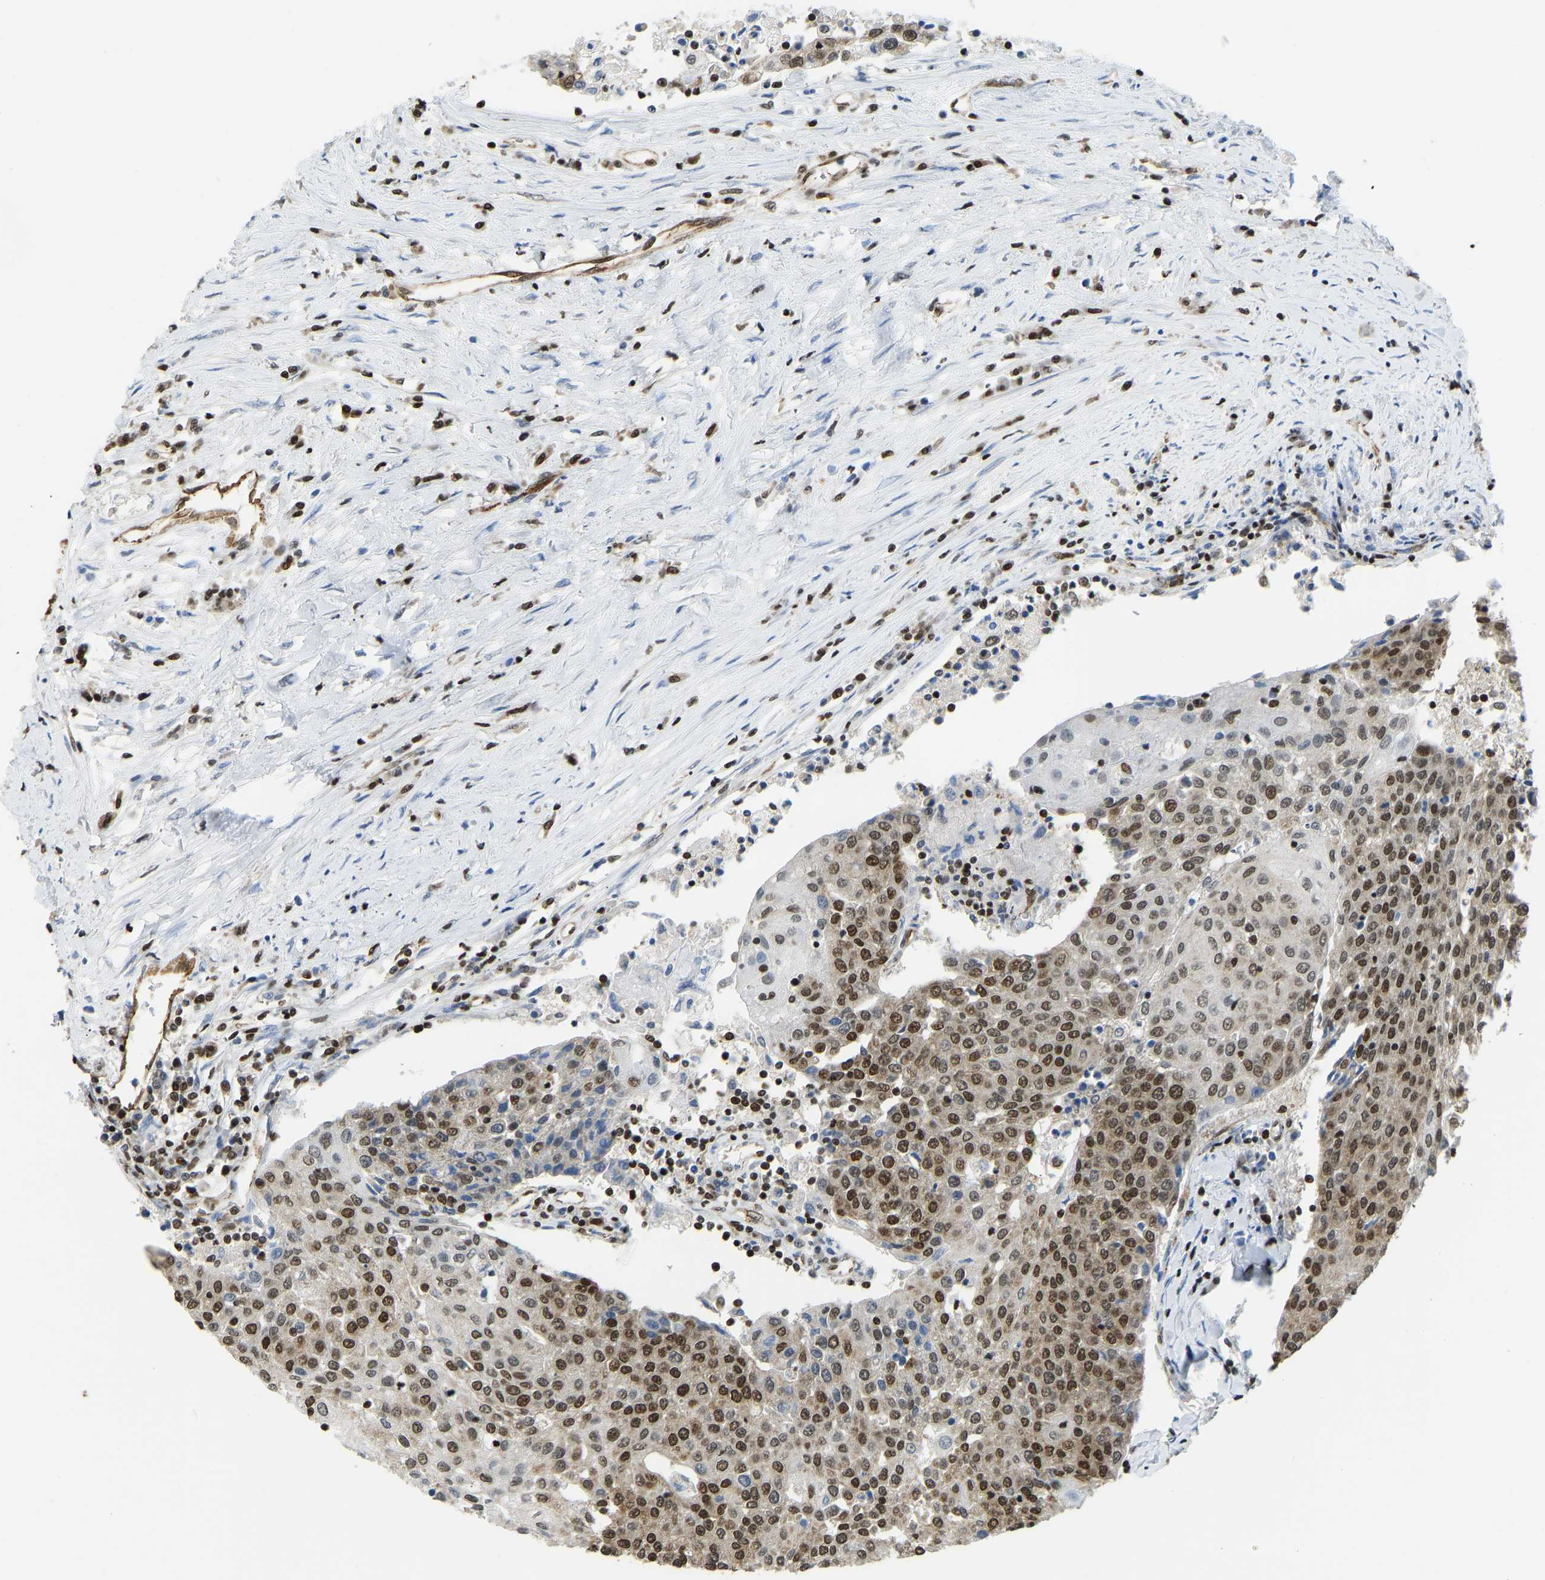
{"staining": {"intensity": "strong", "quantity": ">75%", "location": "nuclear"}, "tissue": "urothelial cancer", "cell_type": "Tumor cells", "image_type": "cancer", "snomed": [{"axis": "morphology", "description": "Urothelial carcinoma, High grade"}, {"axis": "topography", "description": "Urinary bladder"}], "caption": "Immunohistochemistry of urothelial cancer reveals high levels of strong nuclear expression in about >75% of tumor cells. The staining was performed using DAB, with brown indicating positive protein expression. Nuclei are stained blue with hematoxylin.", "gene": "ZSCAN20", "patient": {"sex": "female", "age": 85}}